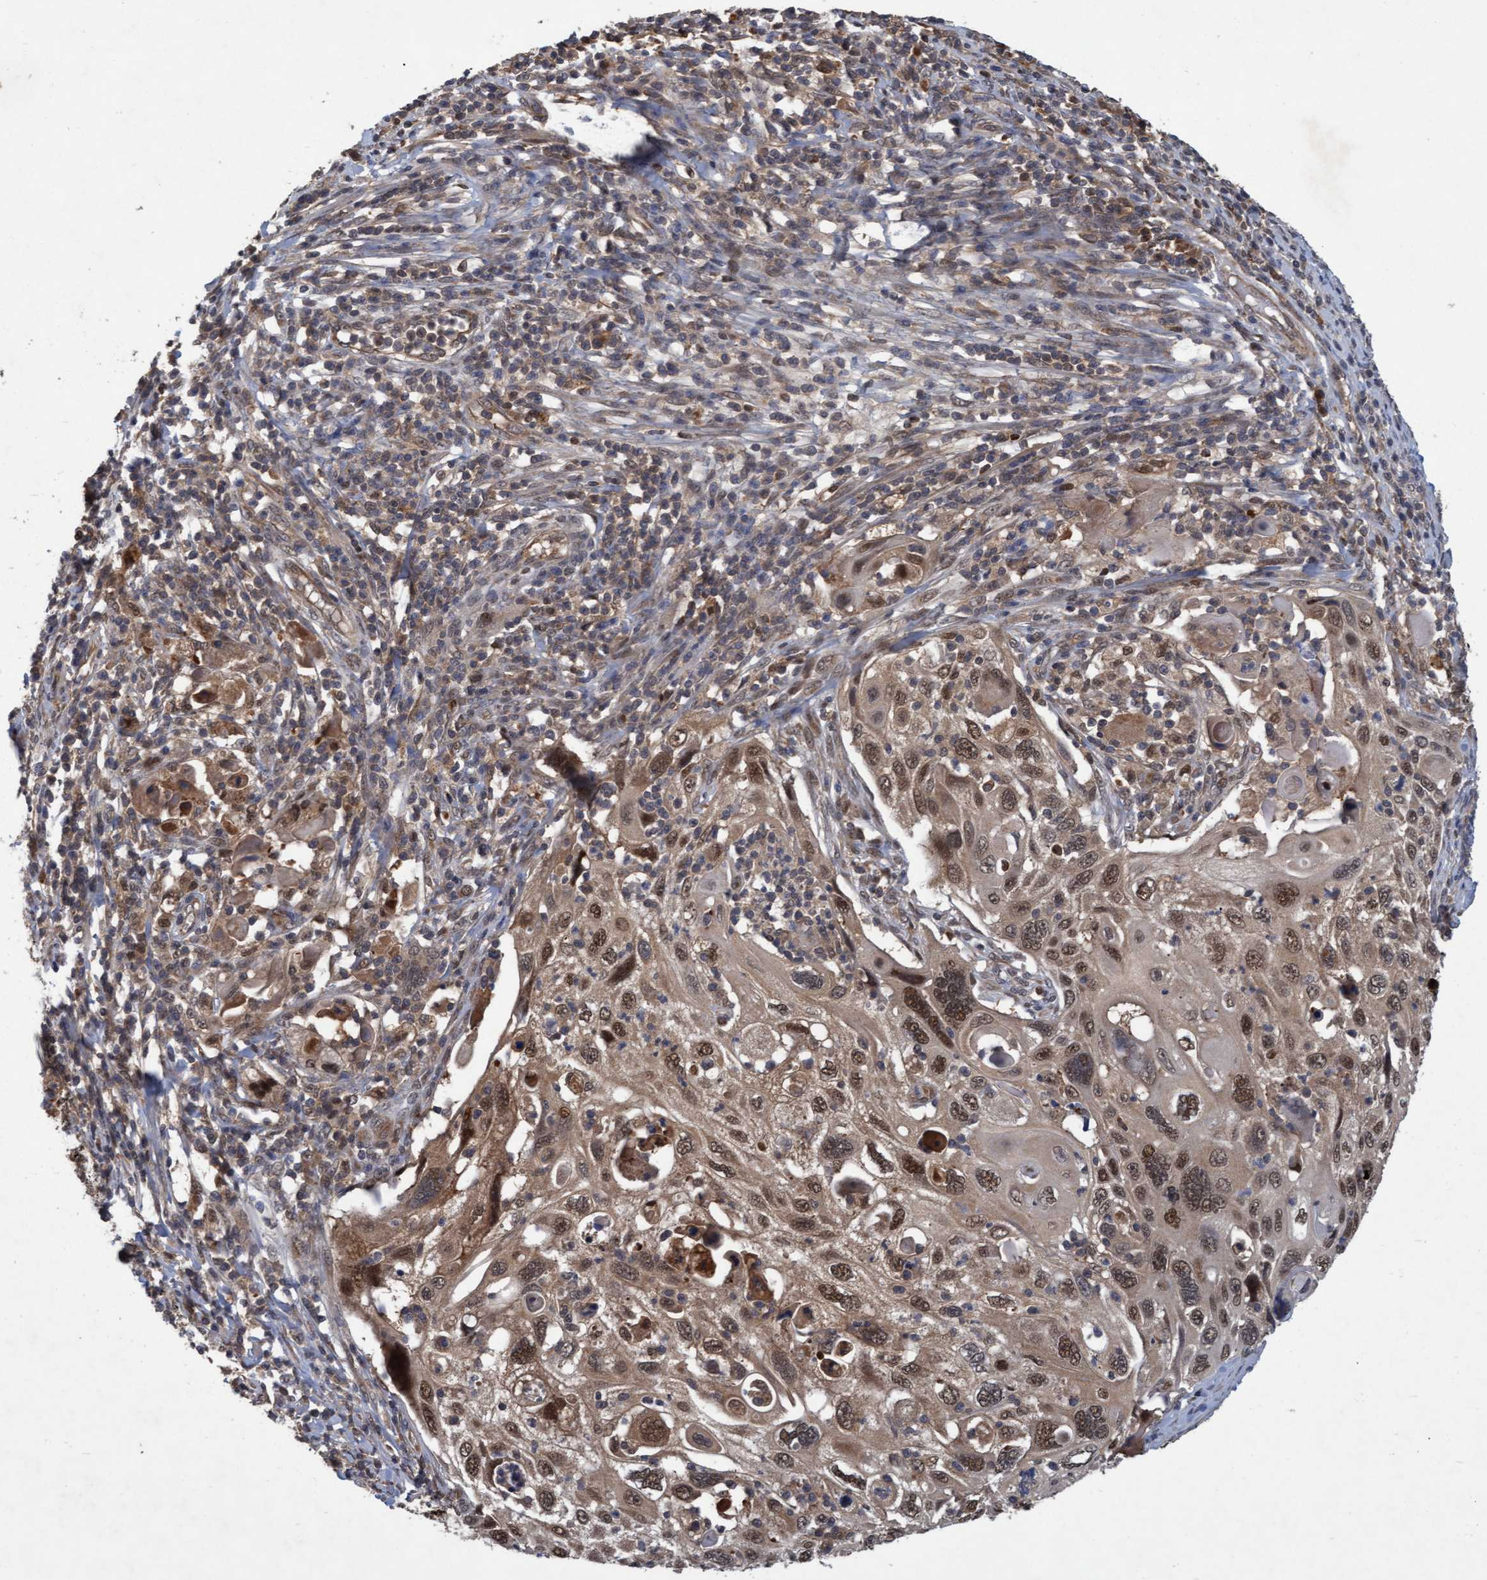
{"staining": {"intensity": "moderate", "quantity": ">75%", "location": "cytoplasmic/membranous,nuclear"}, "tissue": "cervical cancer", "cell_type": "Tumor cells", "image_type": "cancer", "snomed": [{"axis": "morphology", "description": "Squamous cell carcinoma, NOS"}, {"axis": "topography", "description": "Cervix"}], "caption": "Squamous cell carcinoma (cervical) tissue displays moderate cytoplasmic/membranous and nuclear staining in about >75% of tumor cells", "gene": "PSMB6", "patient": {"sex": "female", "age": 70}}